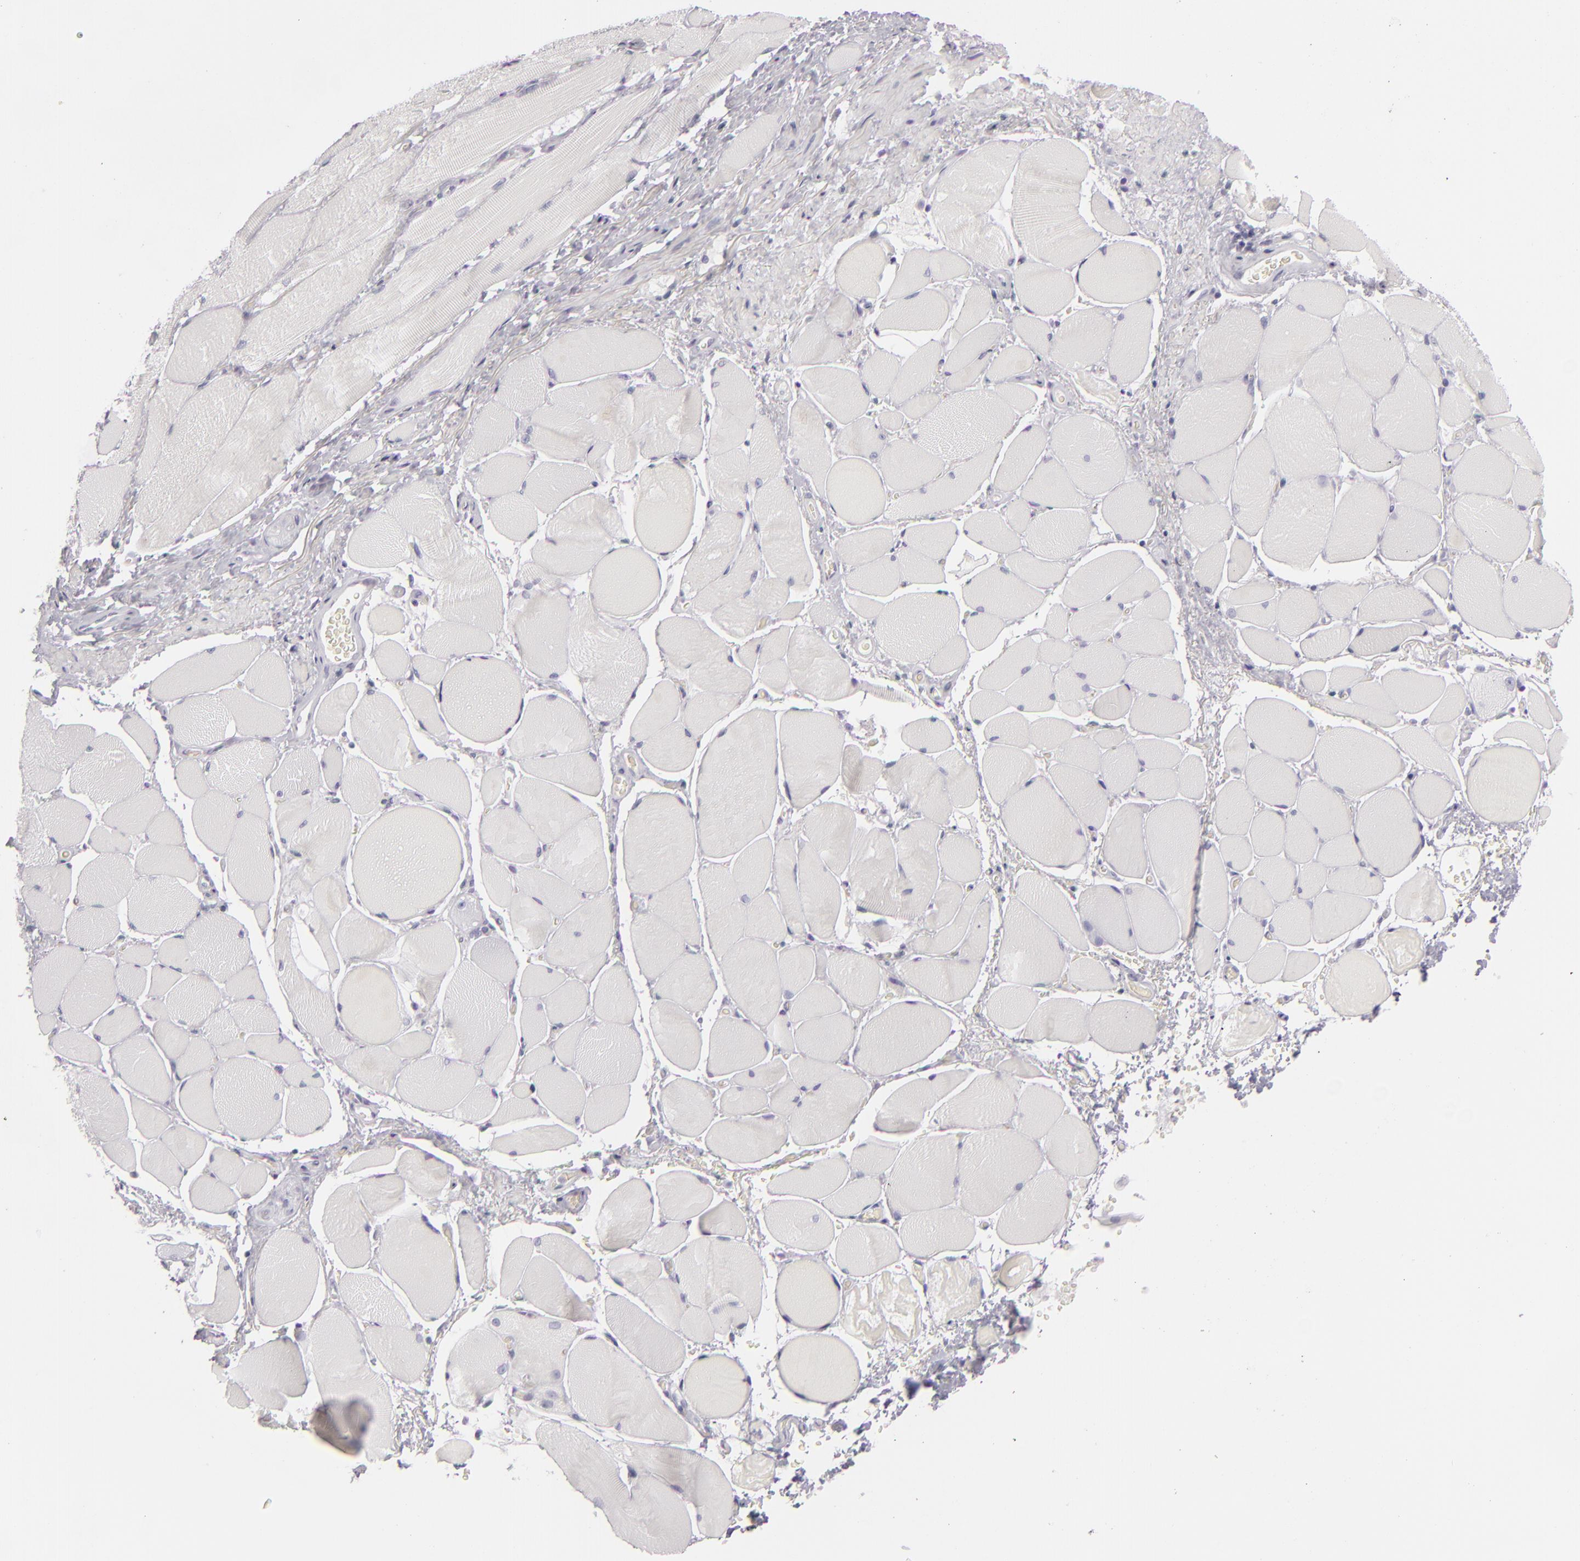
{"staining": {"intensity": "negative", "quantity": "none", "location": "none"}, "tissue": "esophagus", "cell_type": "Squamous epithelial cells", "image_type": "normal", "snomed": [{"axis": "morphology", "description": "Normal tissue, NOS"}, {"axis": "topography", "description": "Esophagus"}], "caption": "Human esophagus stained for a protein using immunohistochemistry (IHC) exhibits no staining in squamous epithelial cells.", "gene": "CDX2", "patient": {"sex": "female", "age": 61}}